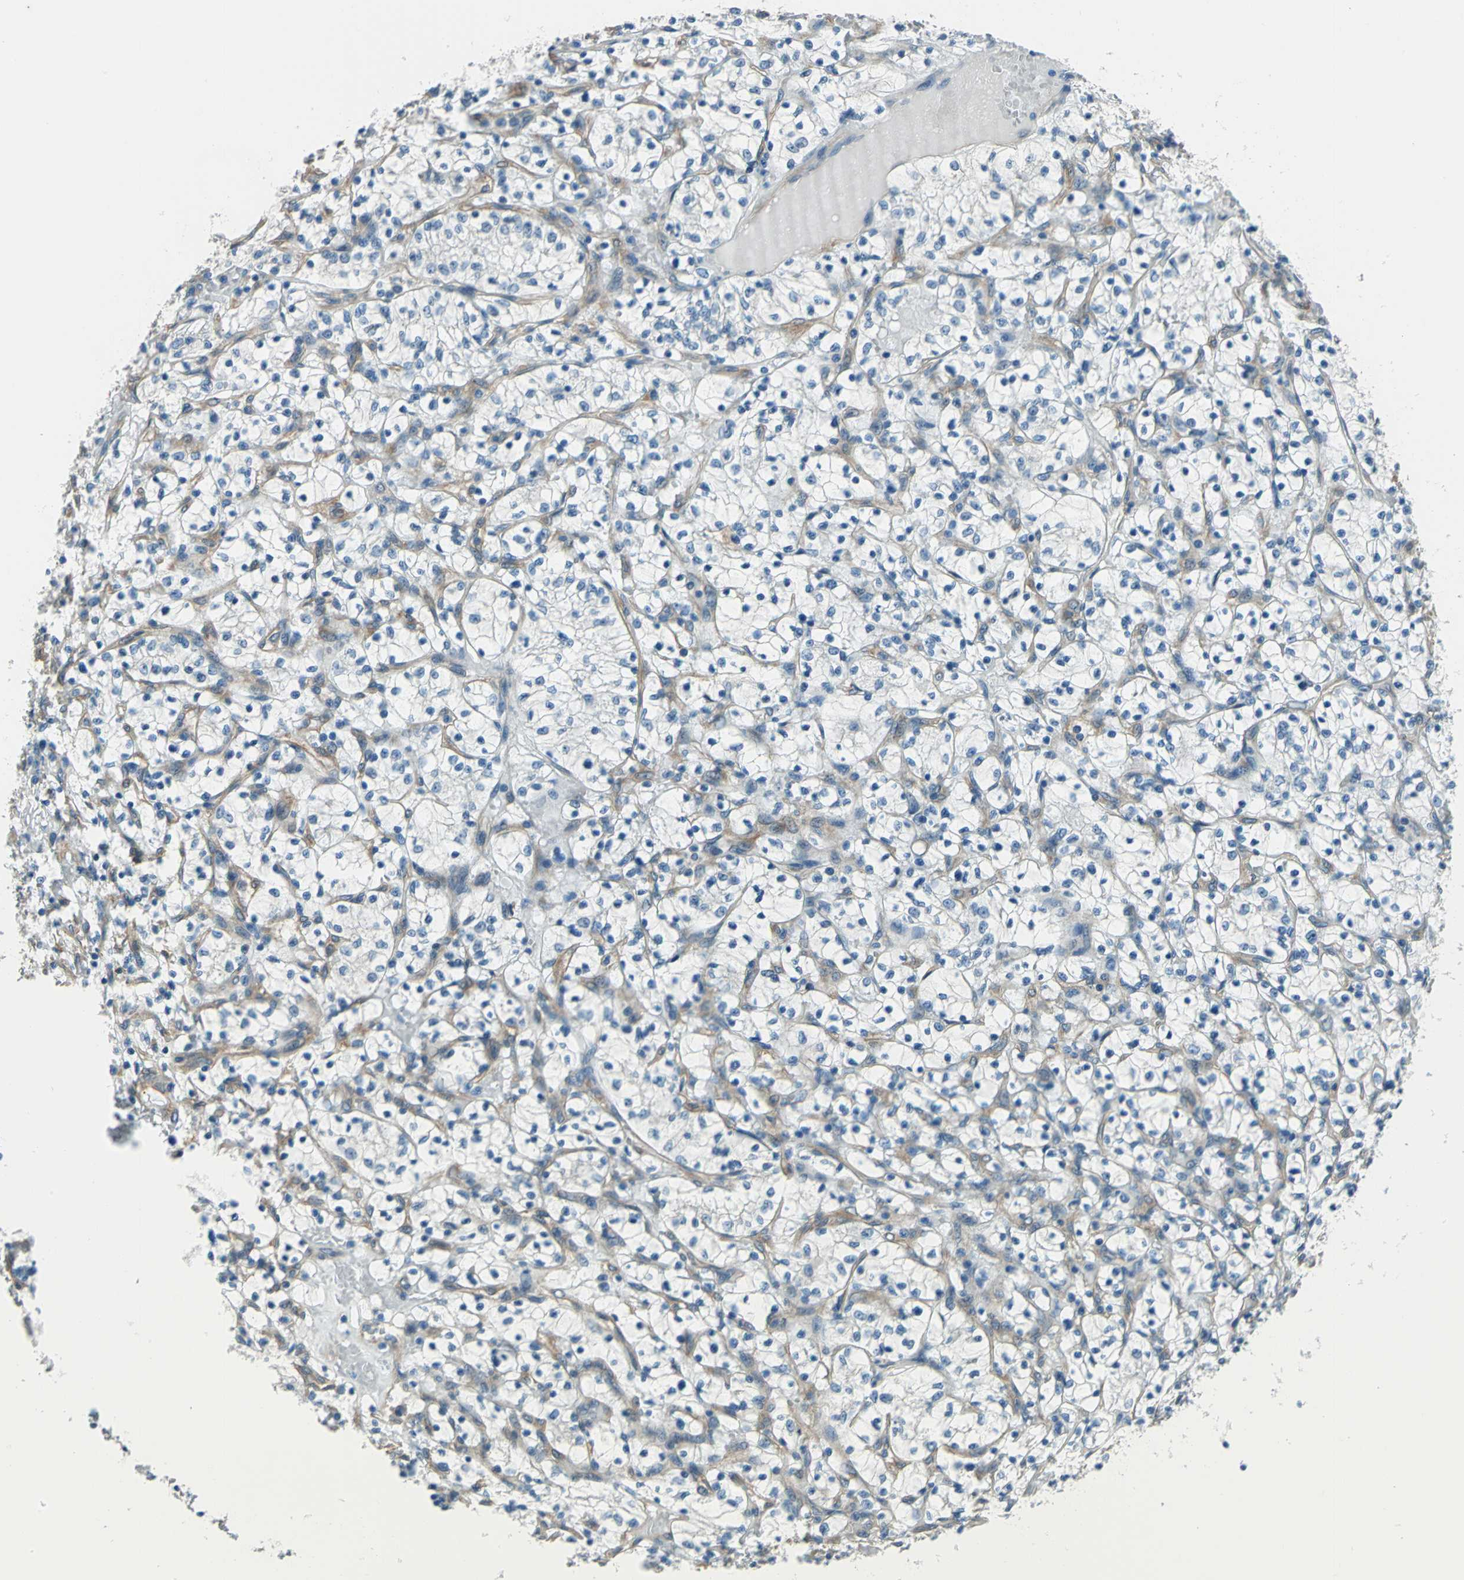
{"staining": {"intensity": "negative", "quantity": "none", "location": "none"}, "tissue": "renal cancer", "cell_type": "Tumor cells", "image_type": "cancer", "snomed": [{"axis": "morphology", "description": "Adenocarcinoma, NOS"}, {"axis": "topography", "description": "Kidney"}], "caption": "Immunohistochemistry (IHC) micrograph of adenocarcinoma (renal) stained for a protein (brown), which displays no positivity in tumor cells.", "gene": "CDC42EP1", "patient": {"sex": "female", "age": 69}}